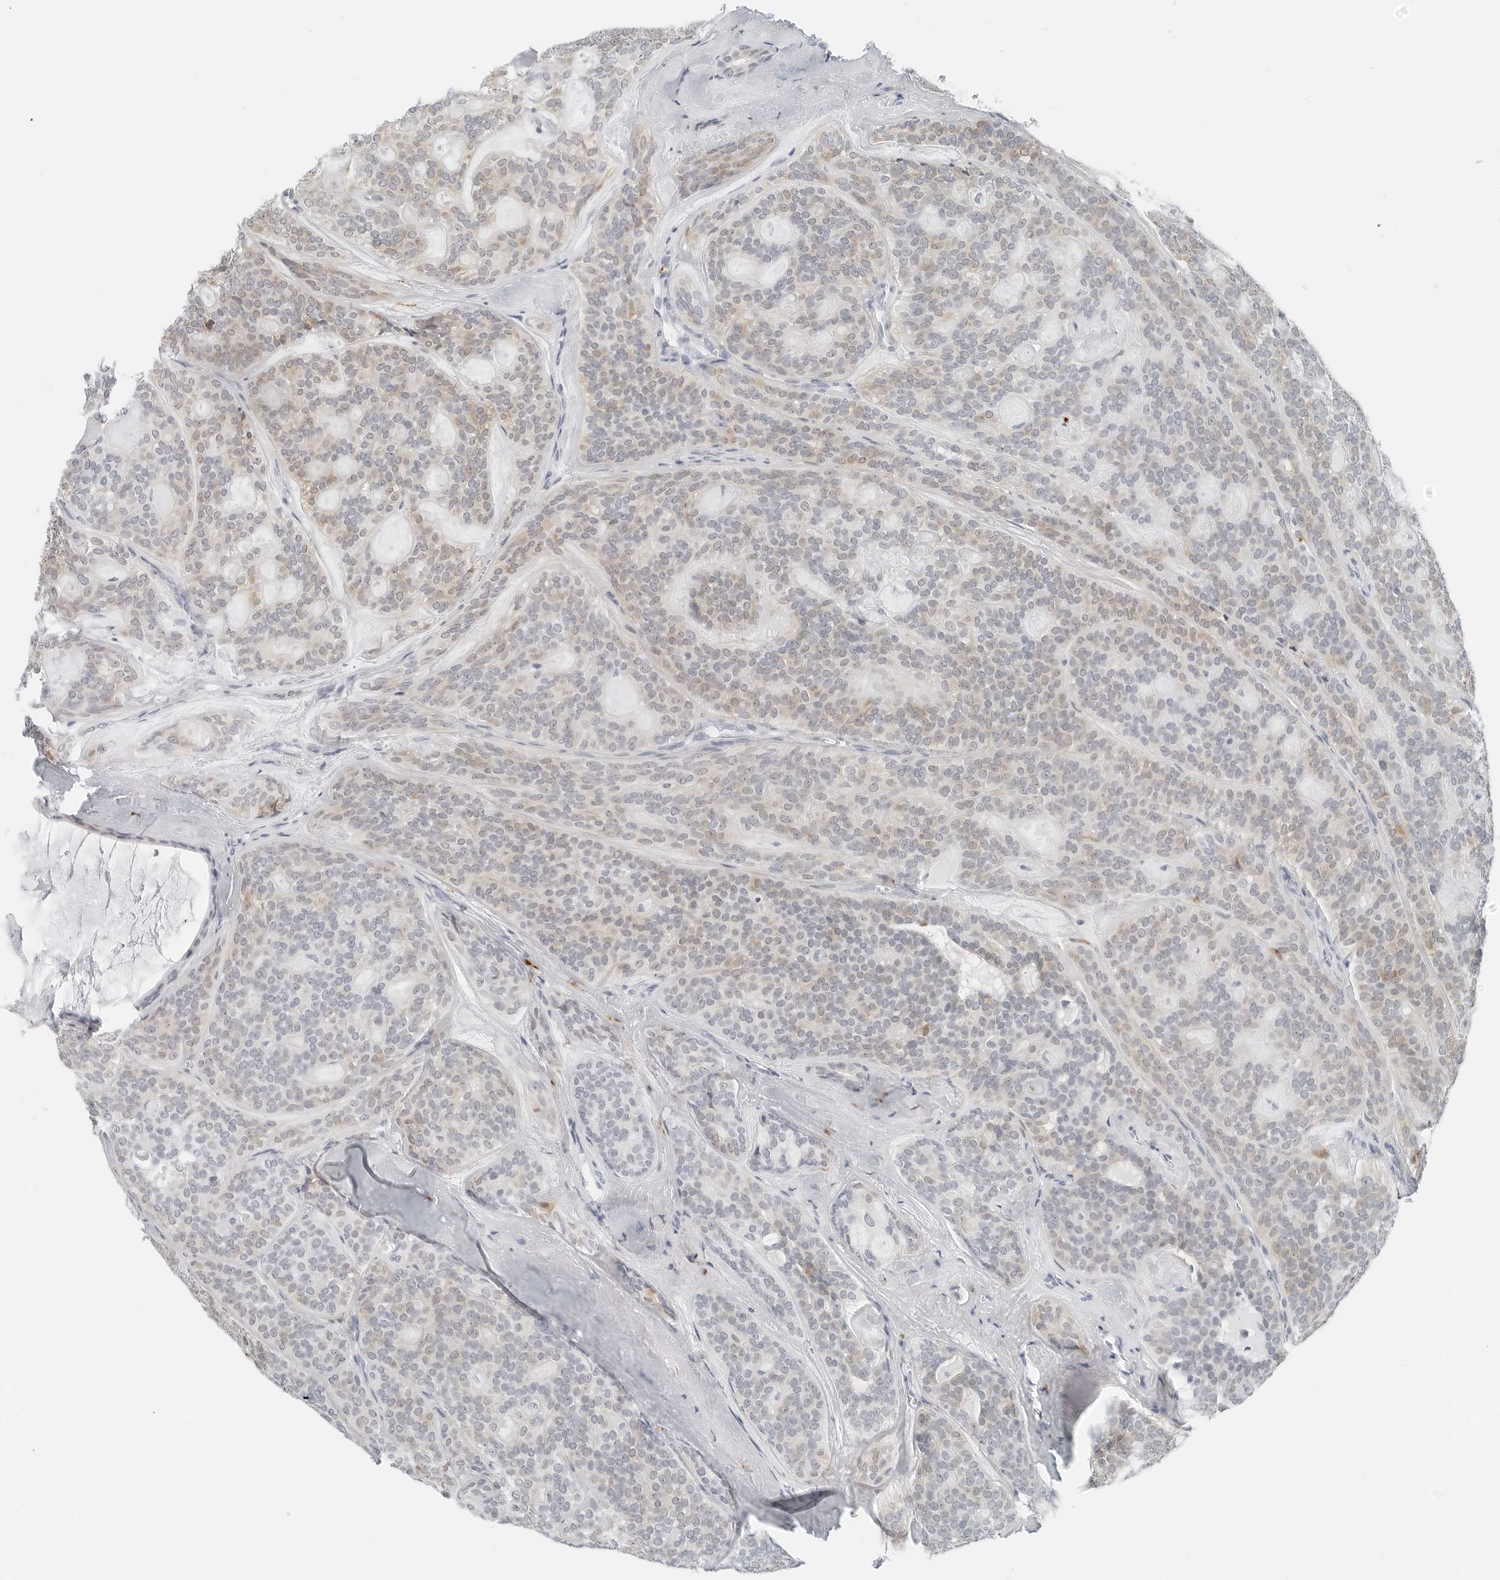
{"staining": {"intensity": "weak", "quantity": "25%-75%", "location": "cytoplasmic/membranous"}, "tissue": "head and neck cancer", "cell_type": "Tumor cells", "image_type": "cancer", "snomed": [{"axis": "morphology", "description": "Adenocarcinoma, NOS"}, {"axis": "topography", "description": "Head-Neck"}], "caption": "High-magnification brightfield microscopy of head and neck adenocarcinoma stained with DAB (3,3'-diaminobenzidine) (brown) and counterstained with hematoxylin (blue). tumor cells exhibit weak cytoplasmic/membranous expression is seen in about25%-75% of cells.", "gene": "P4HA2", "patient": {"sex": "male", "age": 66}}